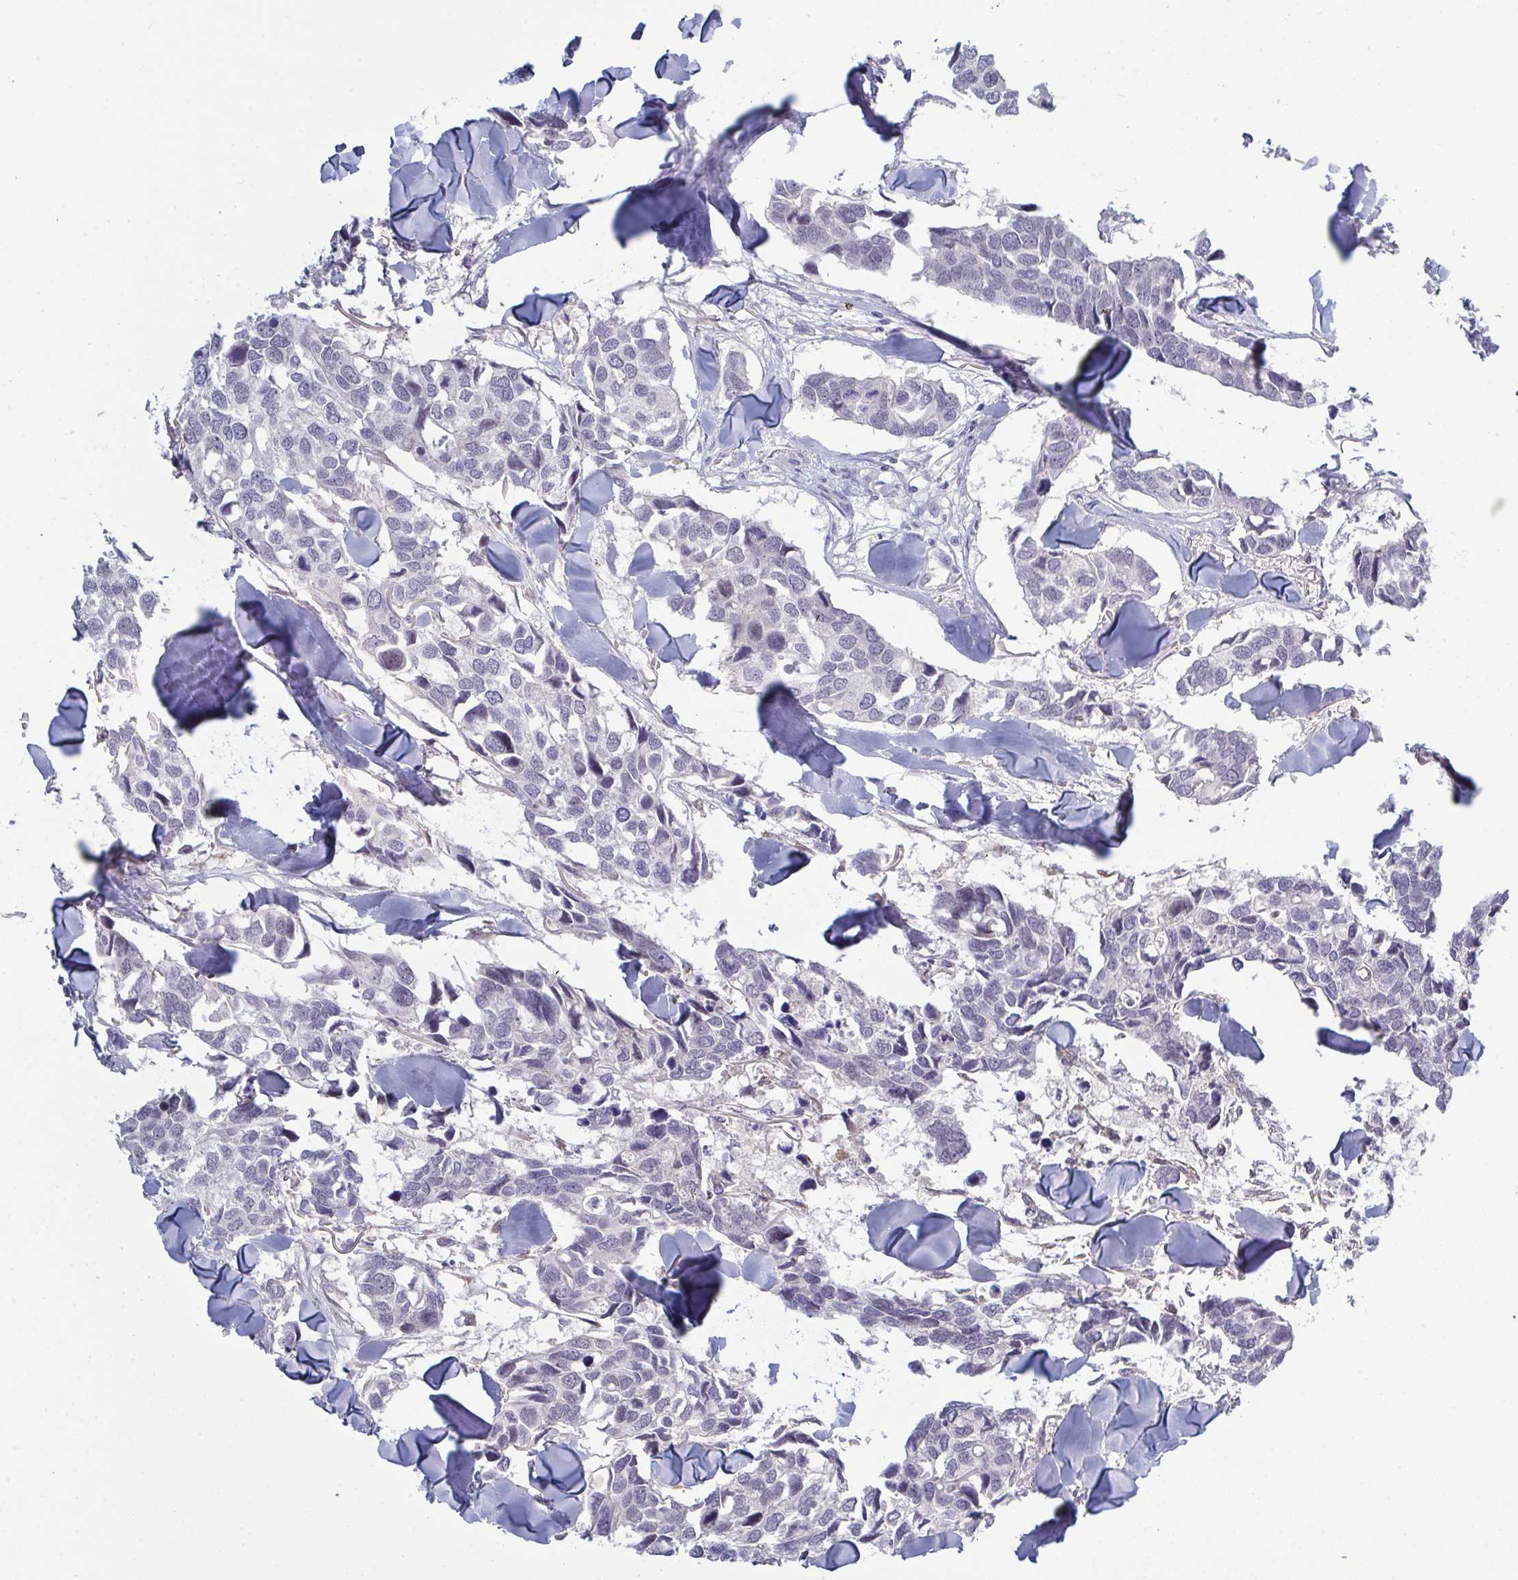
{"staining": {"intensity": "negative", "quantity": "none", "location": "none"}, "tissue": "breast cancer", "cell_type": "Tumor cells", "image_type": "cancer", "snomed": [{"axis": "morphology", "description": "Duct carcinoma"}, {"axis": "topography", "description": "Breast"}], "caption": "Immunohistochemistry micrograph of human breast cancer stained for a protein (brown), which exhibits no positivity in tumor cells. The staining was performed using DAB to visualize the protein expression in brown, while the nuclei were stained in blue with hematoxylin (Magnification: 20x).", "gene": "ZNF784", "patient": {"sex": "female", "age": 83}}